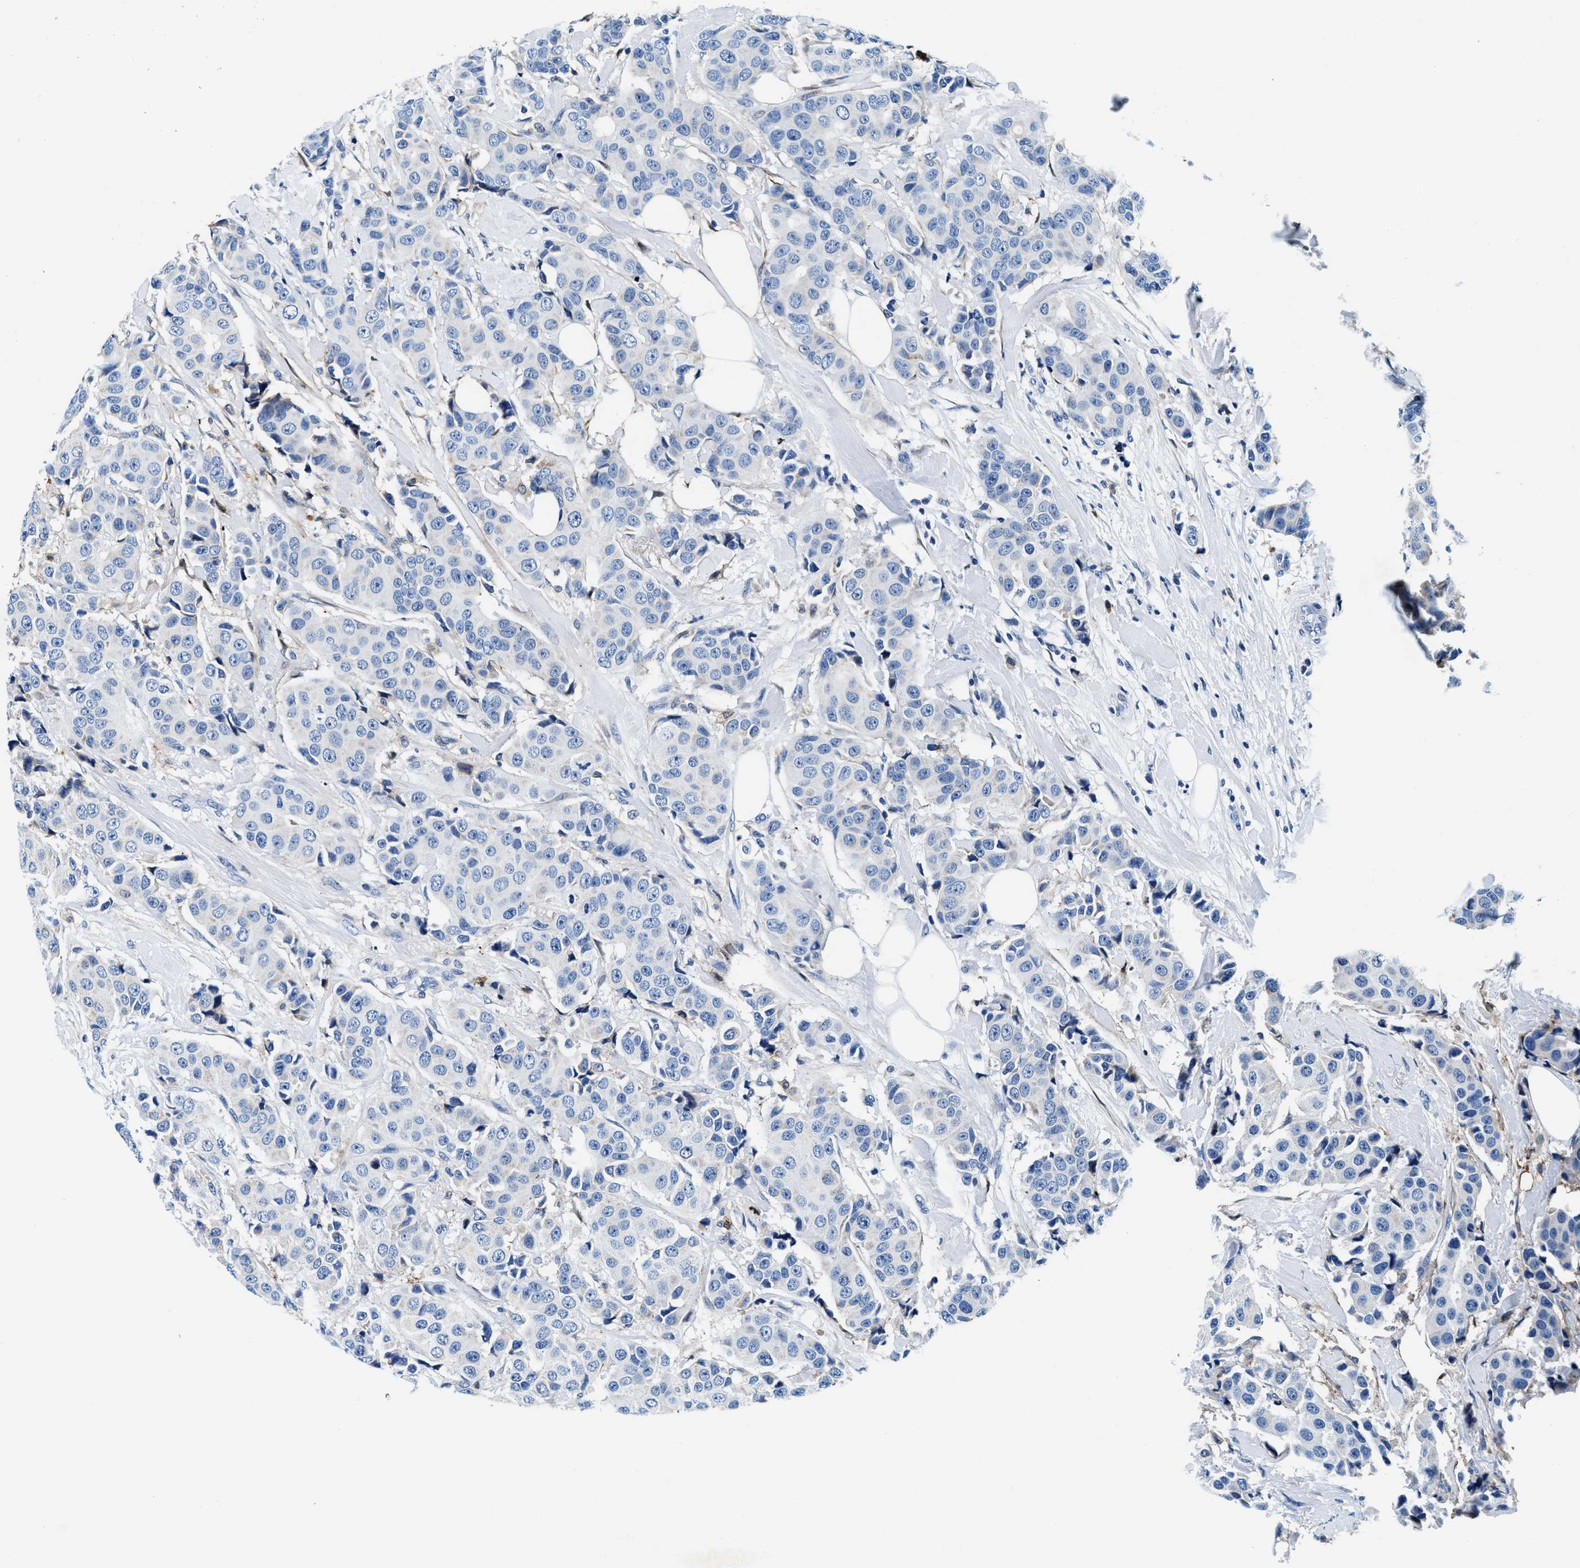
{"staining": {"intensity": "negative", "quantity": "none", "location": "none"}, "tissue": "breast cancer", "cell_type": "Tumor cells", "image_type": "cancer", "snomed": [{"axis": "morphology", "description": "Normal tissue, NOS"}, {"axis": "morphology", "description": "Duct carcinoma"}, {"axis": "topography", "description": "Breast"}], "caption": "The immunohistochemistry image has no significant positivity in tumor cells of breast cancer (infiltrating ductal carcinoma) tissue.", "gene": "SLFN11", "patient": {"sex": "female", "age": 39}}